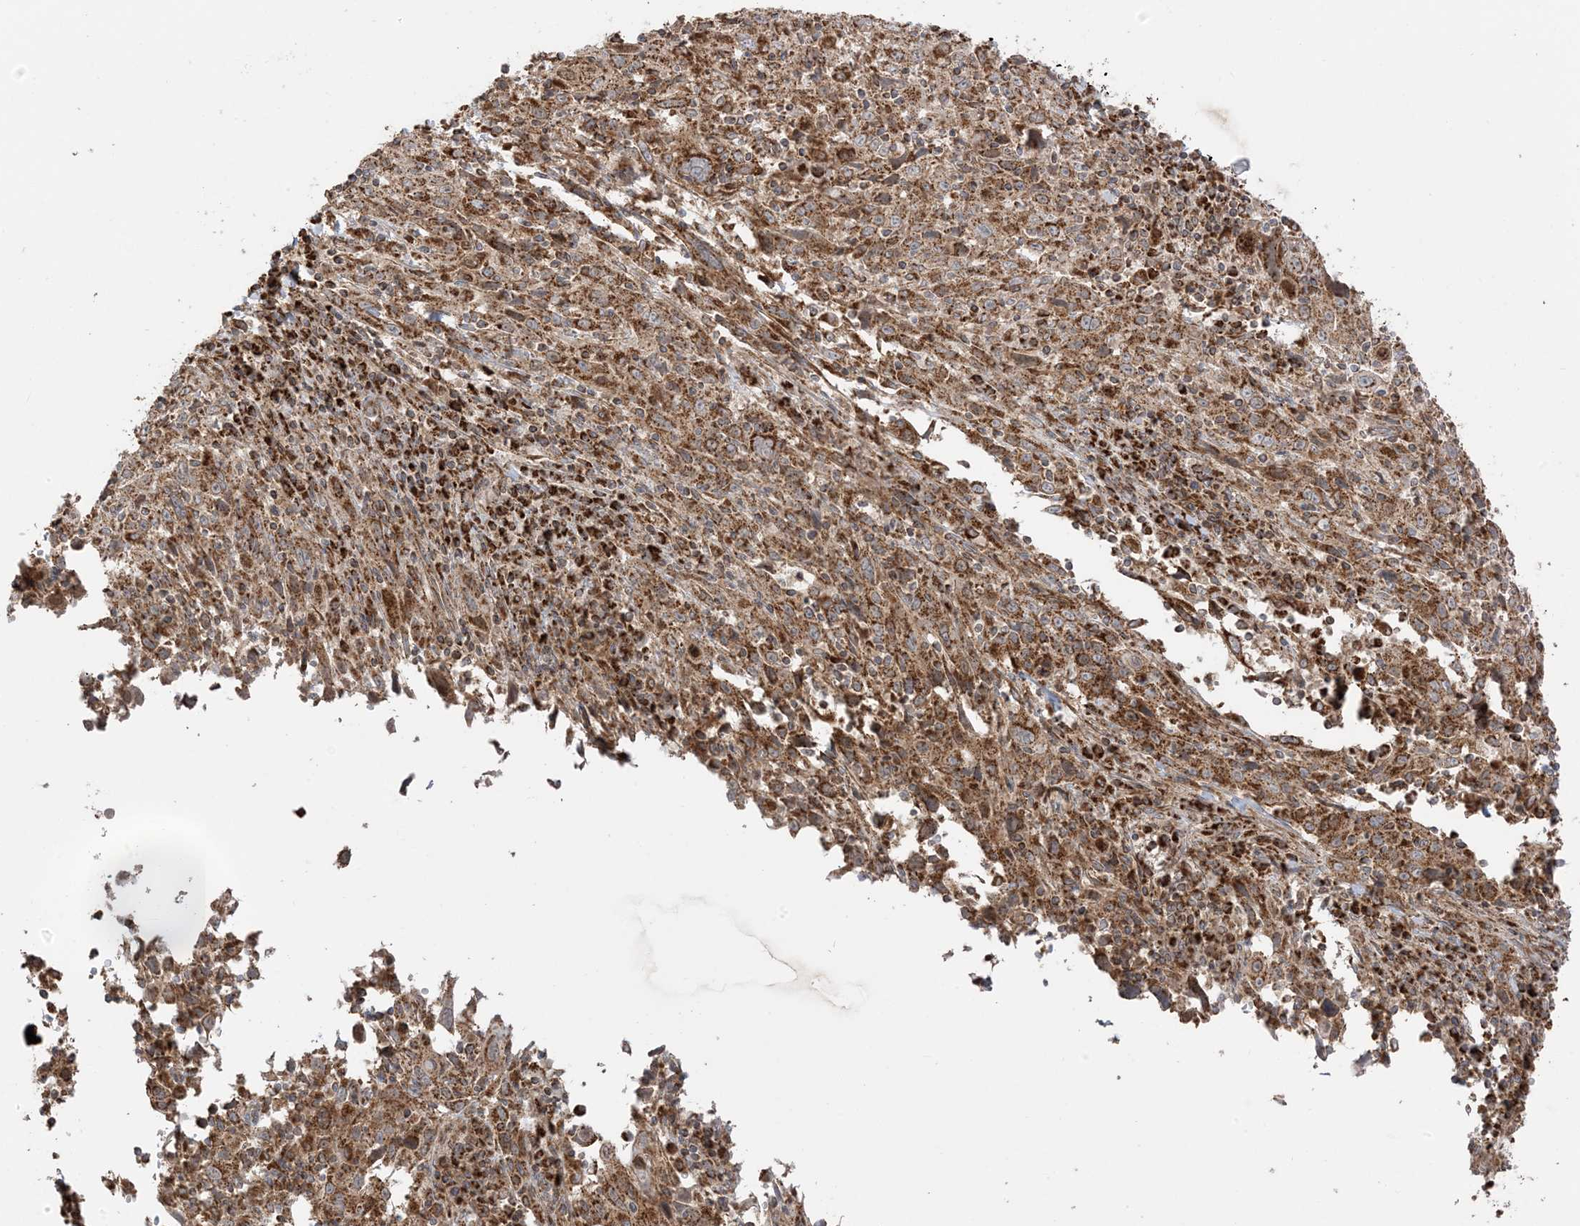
{"staining": {"intensity": "strong", "quantity": ">75%", "location": "cytoplasmic/membranous"}, "tissue": "cervical cancer", "cell_type": "Tumor cells", "image_type": "cancer", "snomed": [{"axis": "morphology", "description": "Squamous cell carcinoma, NOS"}, {"axis": "topography", "description": "Cervix"}], "caption": "A high-resolution image shows immunohistochemistry (IHC) staining of cervical squamous cell carcinoma, which demonstrates strong cytoplasmic/membranous expression in approximately >75% of tumor cells.", "gene": "N4BP3", "patient": {"sex": "female", "age": 46}}